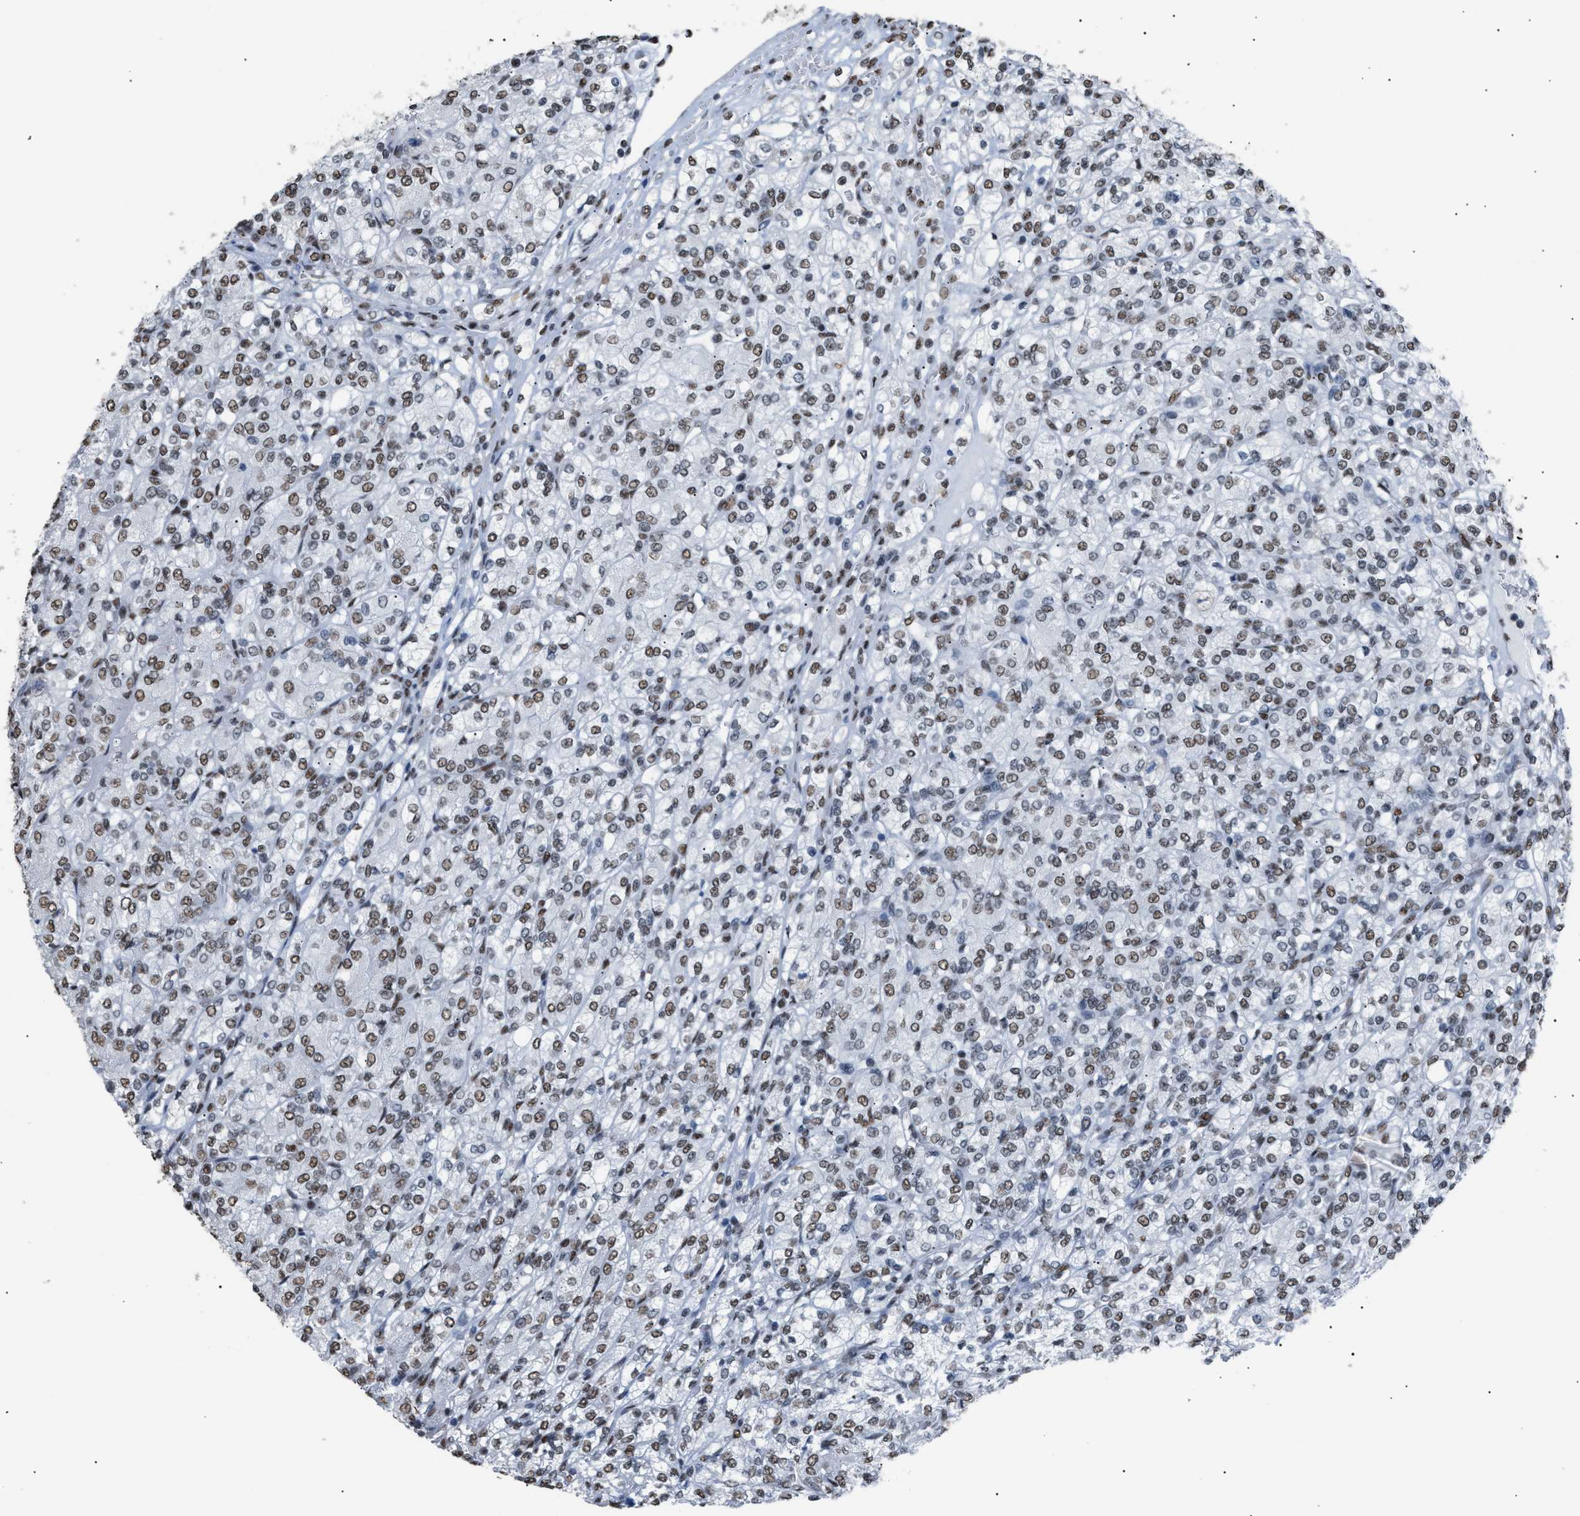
{"staining": {"intensity": "weak", "quantity": ">75%", "location": "nuclear"}, "tissue": "renal cancer", "cell_type": "Tumor cells", "image_type": "cancer", "snomed": [{"axis": "morphology", "description": "Adenocarcinoma, NOS"}, {"axis": "topography", "description": "Kidney"}], "caption": "This is a histology image of immunohistochemistry (IHC) staining of renal adenocarcinoma, which shows weak expression in the nuclear of tumor cells.", "gene": "CCAR2", "patient": {"sex": "male", "age": 77}}